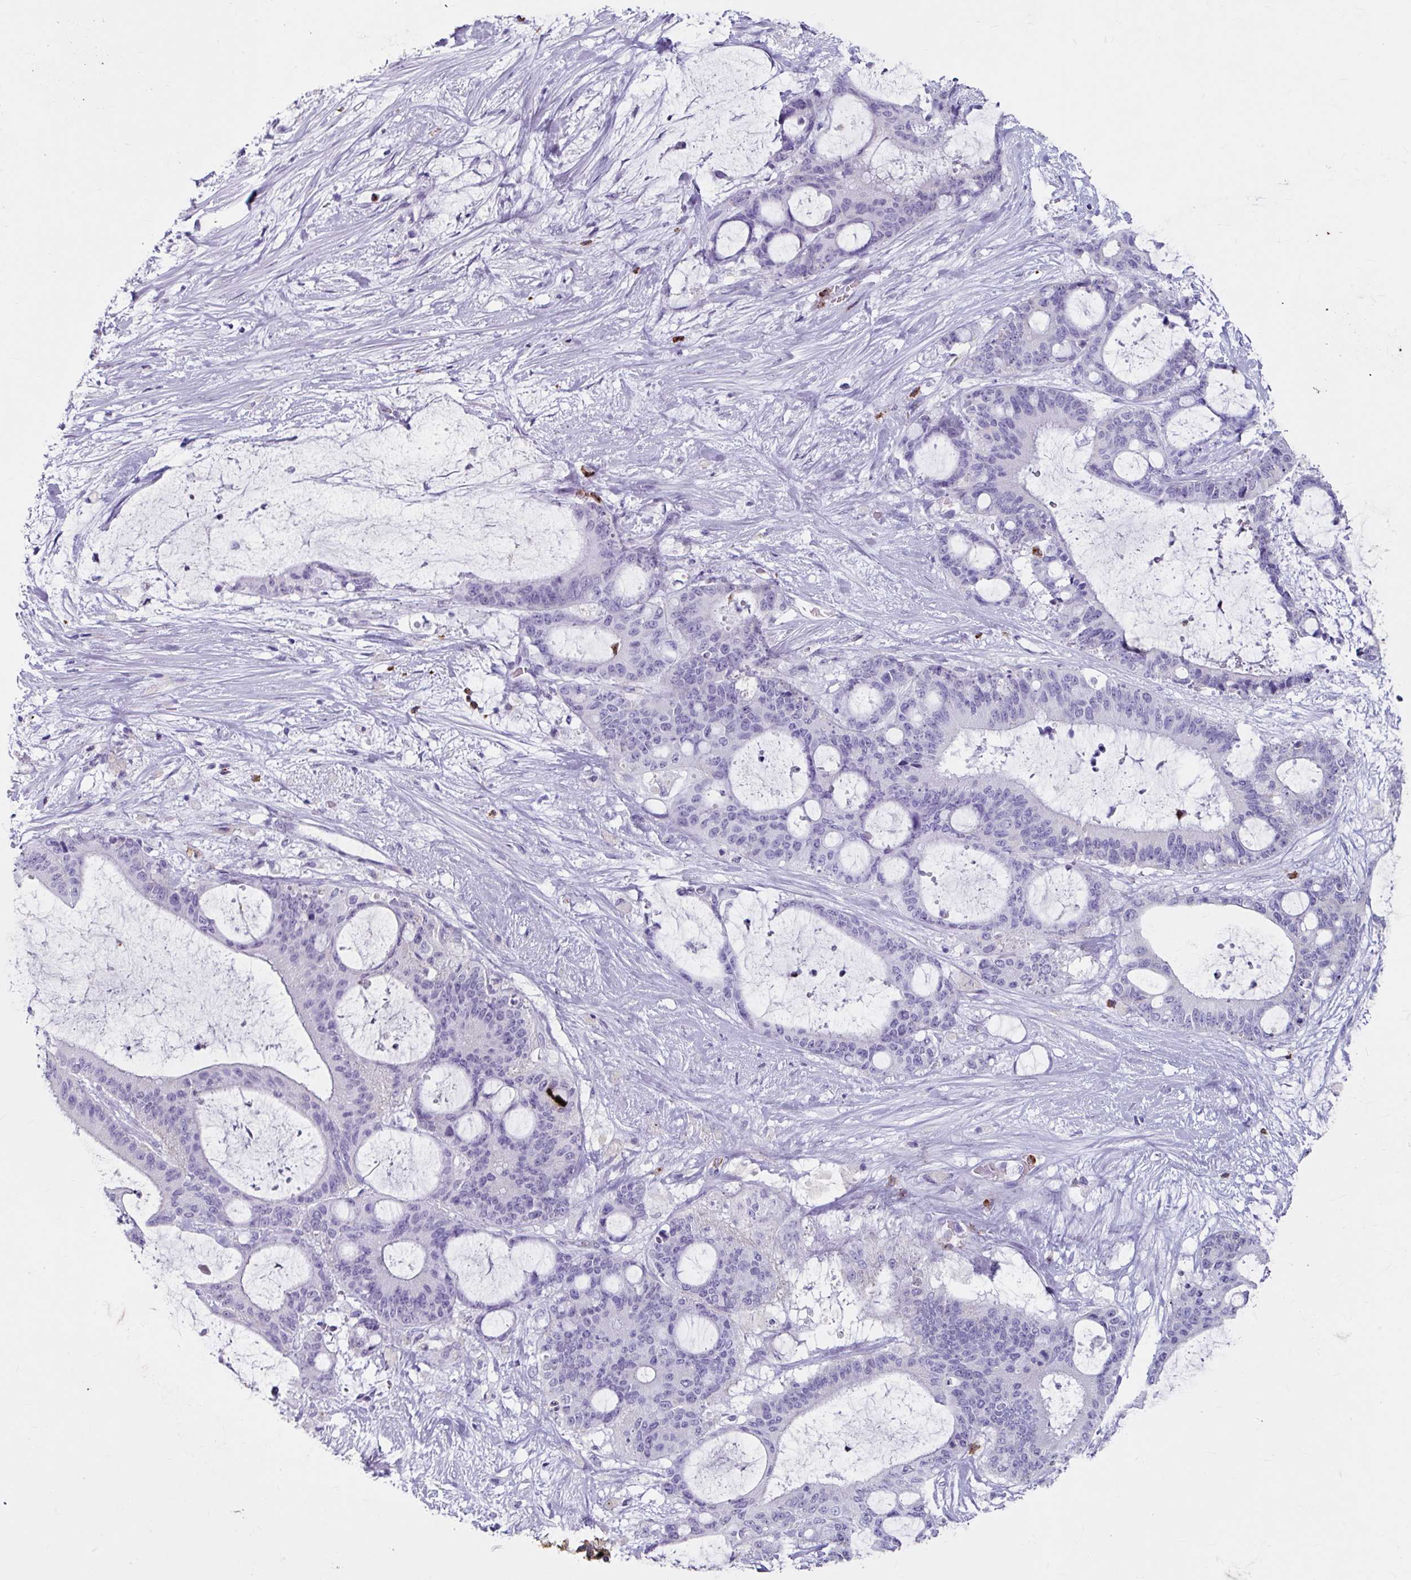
{"staining": {"intensity": "negative", "quantity": "none", "location": "none"}, "tissue": "liver cancer", "cell_type": "Tumor cells", "image_type": "cancer", "snomed": [{"axis": "morphology", "description": "Normal tissue, NOS"}, {"axis": "morphology", "description": "Cholangiocarcinoma"}, {"axis": "topography", "description": "Liver"}, {"axis": "topography", "description": "Peripheral nerve tissue"}], "caption": "DAB immunohistochemical staining of human liver cancer (cholangiocarcinoma) displays no significant staining in tumor cells.", "gene": "ANKRD1", "patient": {"sex": "female", "age": 73}}